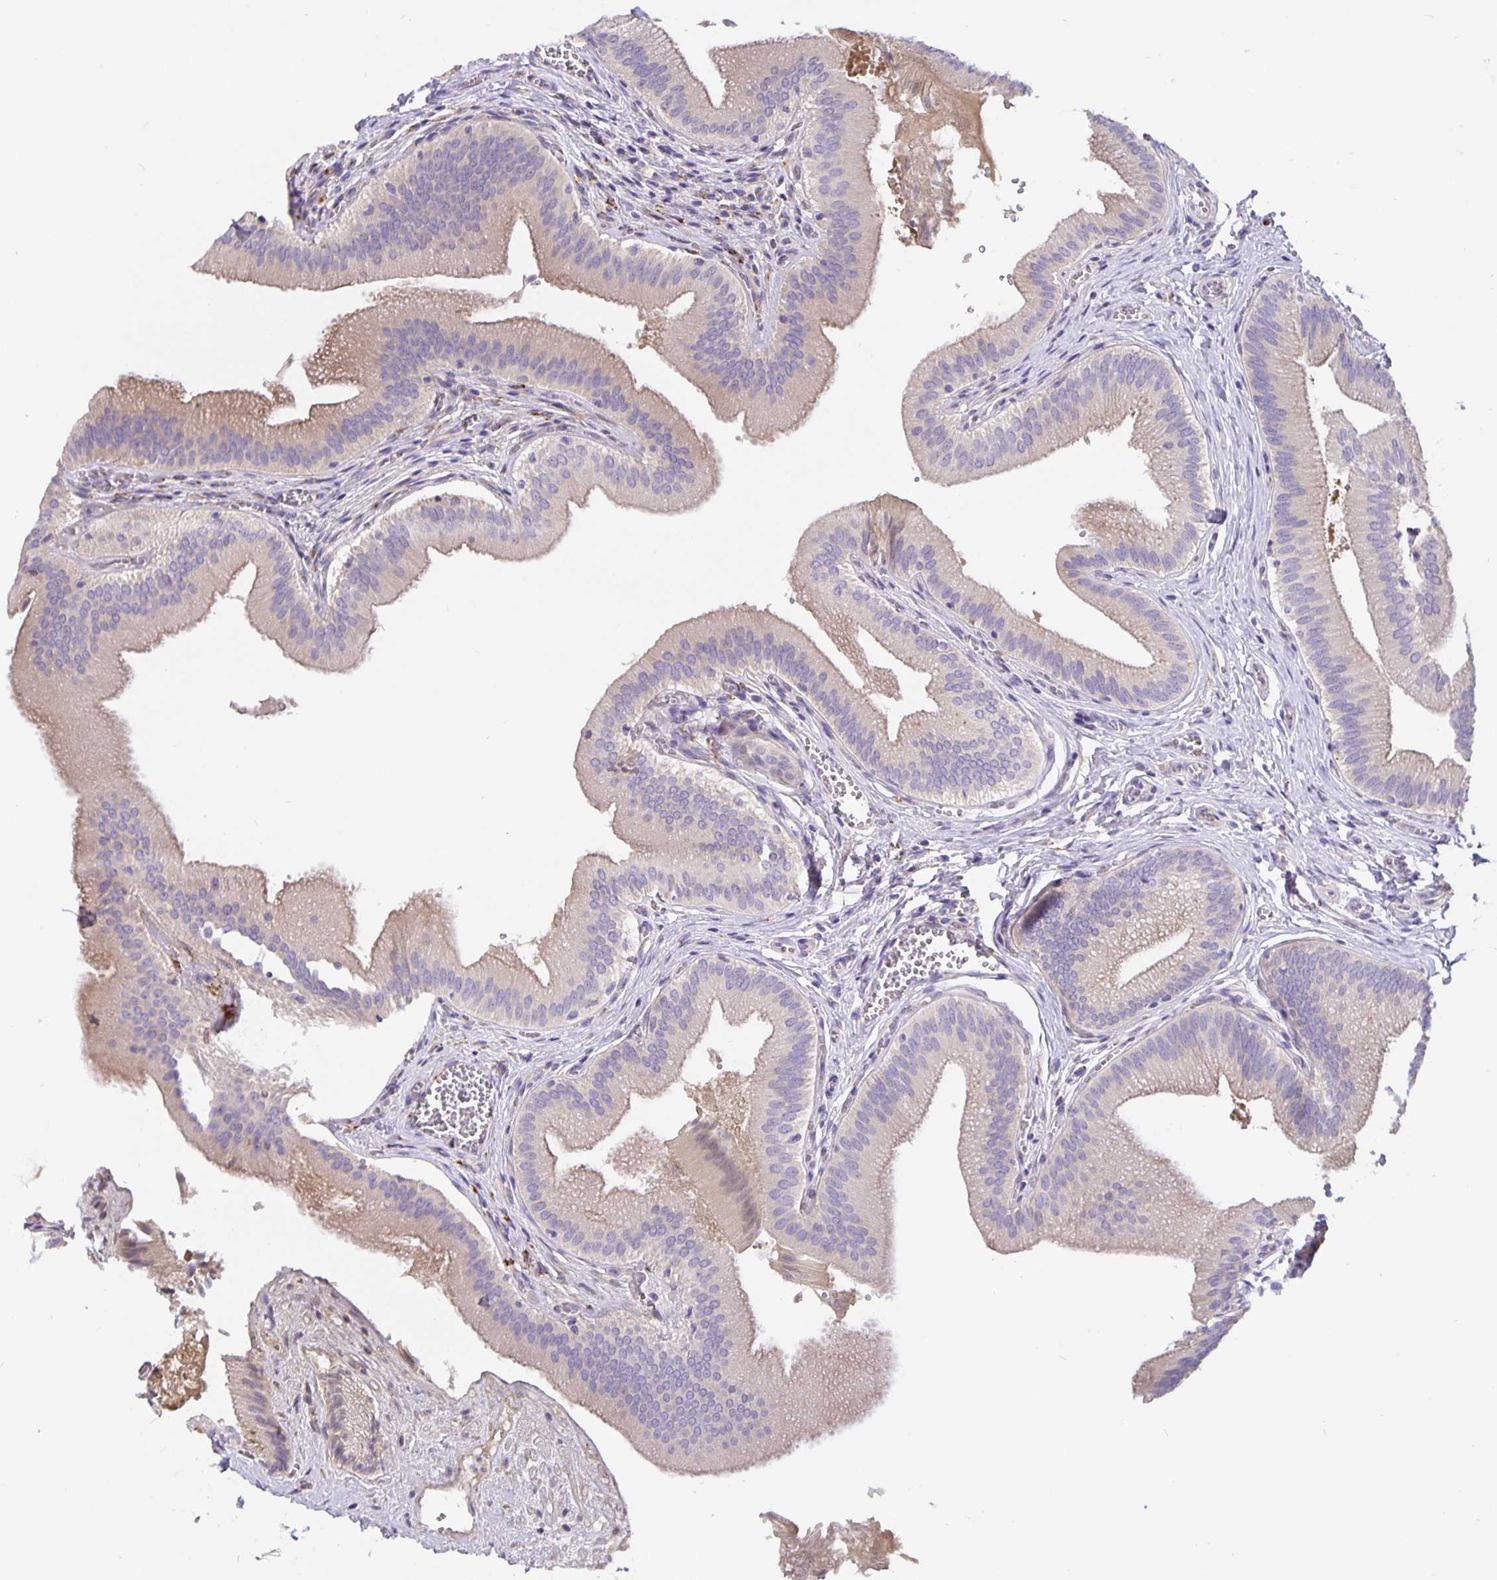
{"staining": {"intensity": "moderate", "quantity": "<25%", "location": "cytoplasmic/membranous"}, "tissue": "gallbladder", "cell_type": "Glandular cells", "image_type": "normal", "snomed": [{"axis": "morphology", "description": "Normal tissue, NOS"}, {"axis": "topography", "description": "Gallbladder"}], "caption": "Immunohistochemical staining of benign human gallbladder demonstrates low levels of moderate cytoplasmic/membranous positivity in about <25% of glandular cells. Ihc stains the protein of interest in brown and the nuclei are stained blue.", "gene": "EML6", "patient": {"sex": "male", "age": 17}}